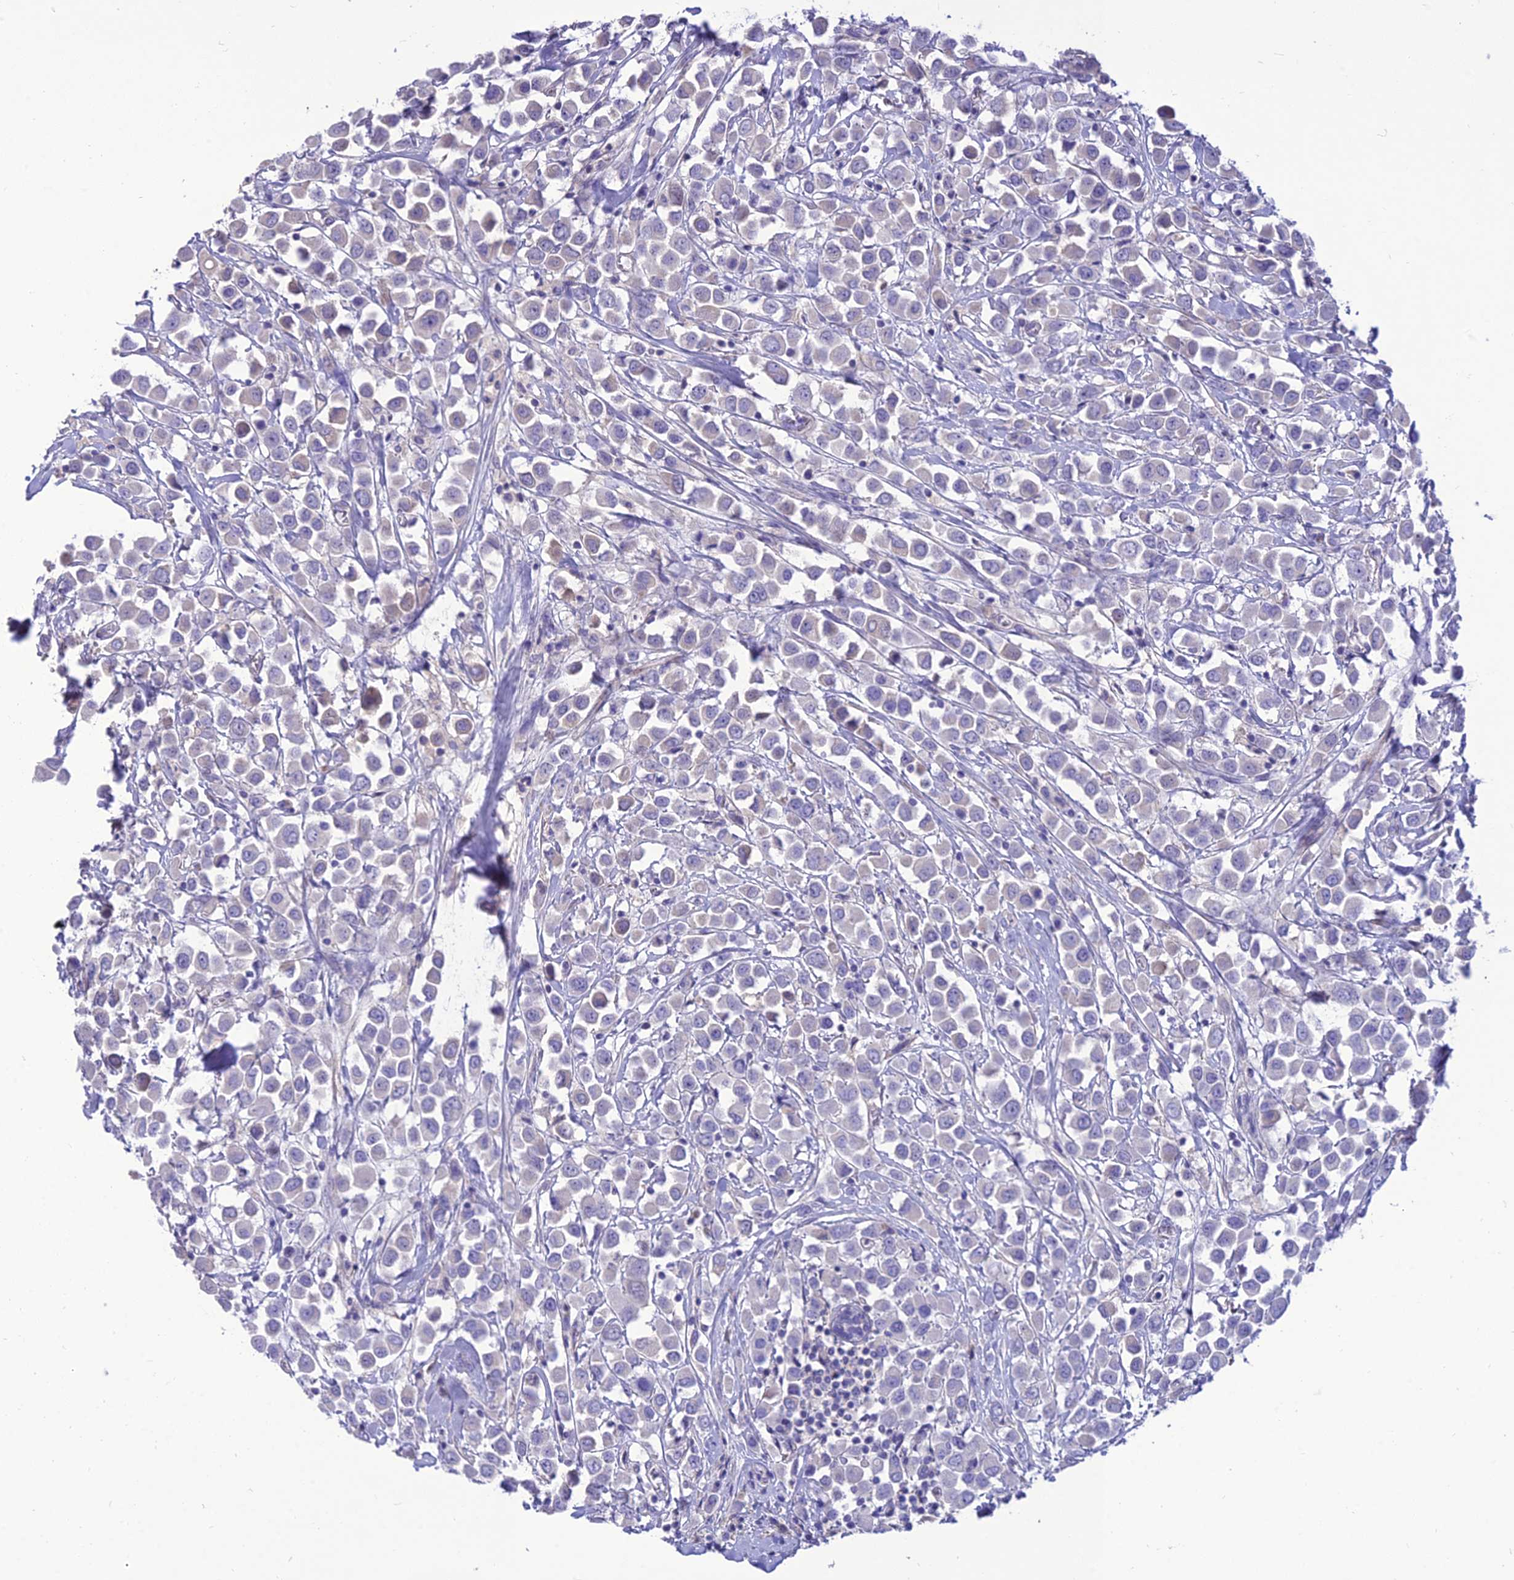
{"staining": {"intensity": "negative", "quantity": "none", "location": "none"}, "tissue": "breast cancer", "cell_type": "Tumor cells", "image_type": "cancer", "snomed": [{"axis": "morphology", "description": "Duct carcinoma"}, {"axis": "topography", "description": "Breast"}], "caption": "Immunohistochemistry (IHC) histopathology image of breast cancer stained for a protein (brown), which exhibits no expression in tumor cells. The staining is performed using DAB (3,3'-diaminobenzidine) brown chromogen with nuclei counter-stained in using hematoxylin.", "gene": "TEKT3", "patient": {"sex": "female", "age": 61}}